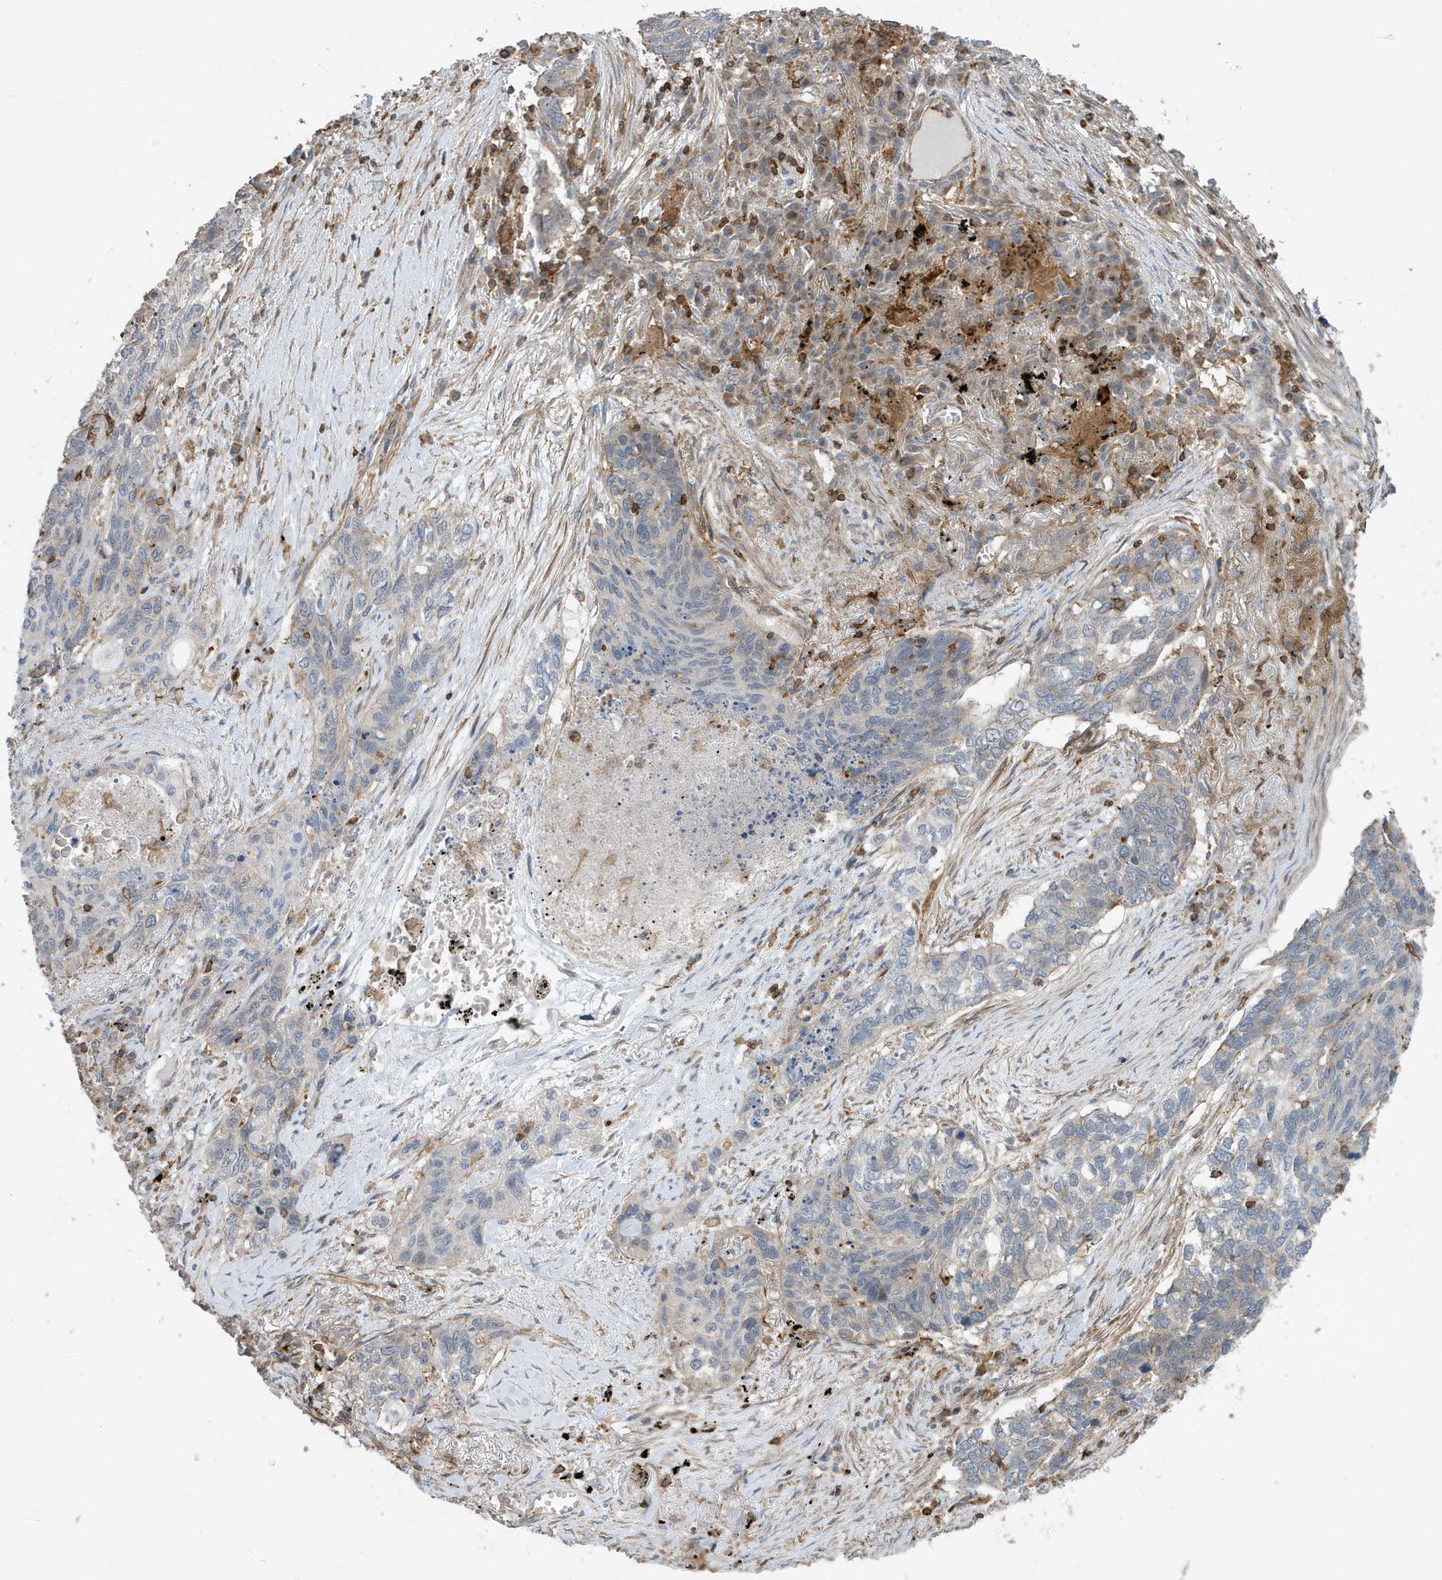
{"staining": {"intensity": "negative", "quantity": "none", "location": "none"}, "tissue": "lung cancer", "cell_type": "Tumor cells", "image_type": "cancer", "snomed": [{"axis": "morphology", "description": "Squamous cell carcinoma, NOS"}, {"axis": "topography", "description": "Lung"}], "caption": "The histopathology image exhibits no significant positivity in tumor cells of lung cancer (squamous cell carcinoma).", "gene": "TATDN3", "patient": {"sex": "female", "age": 63}}